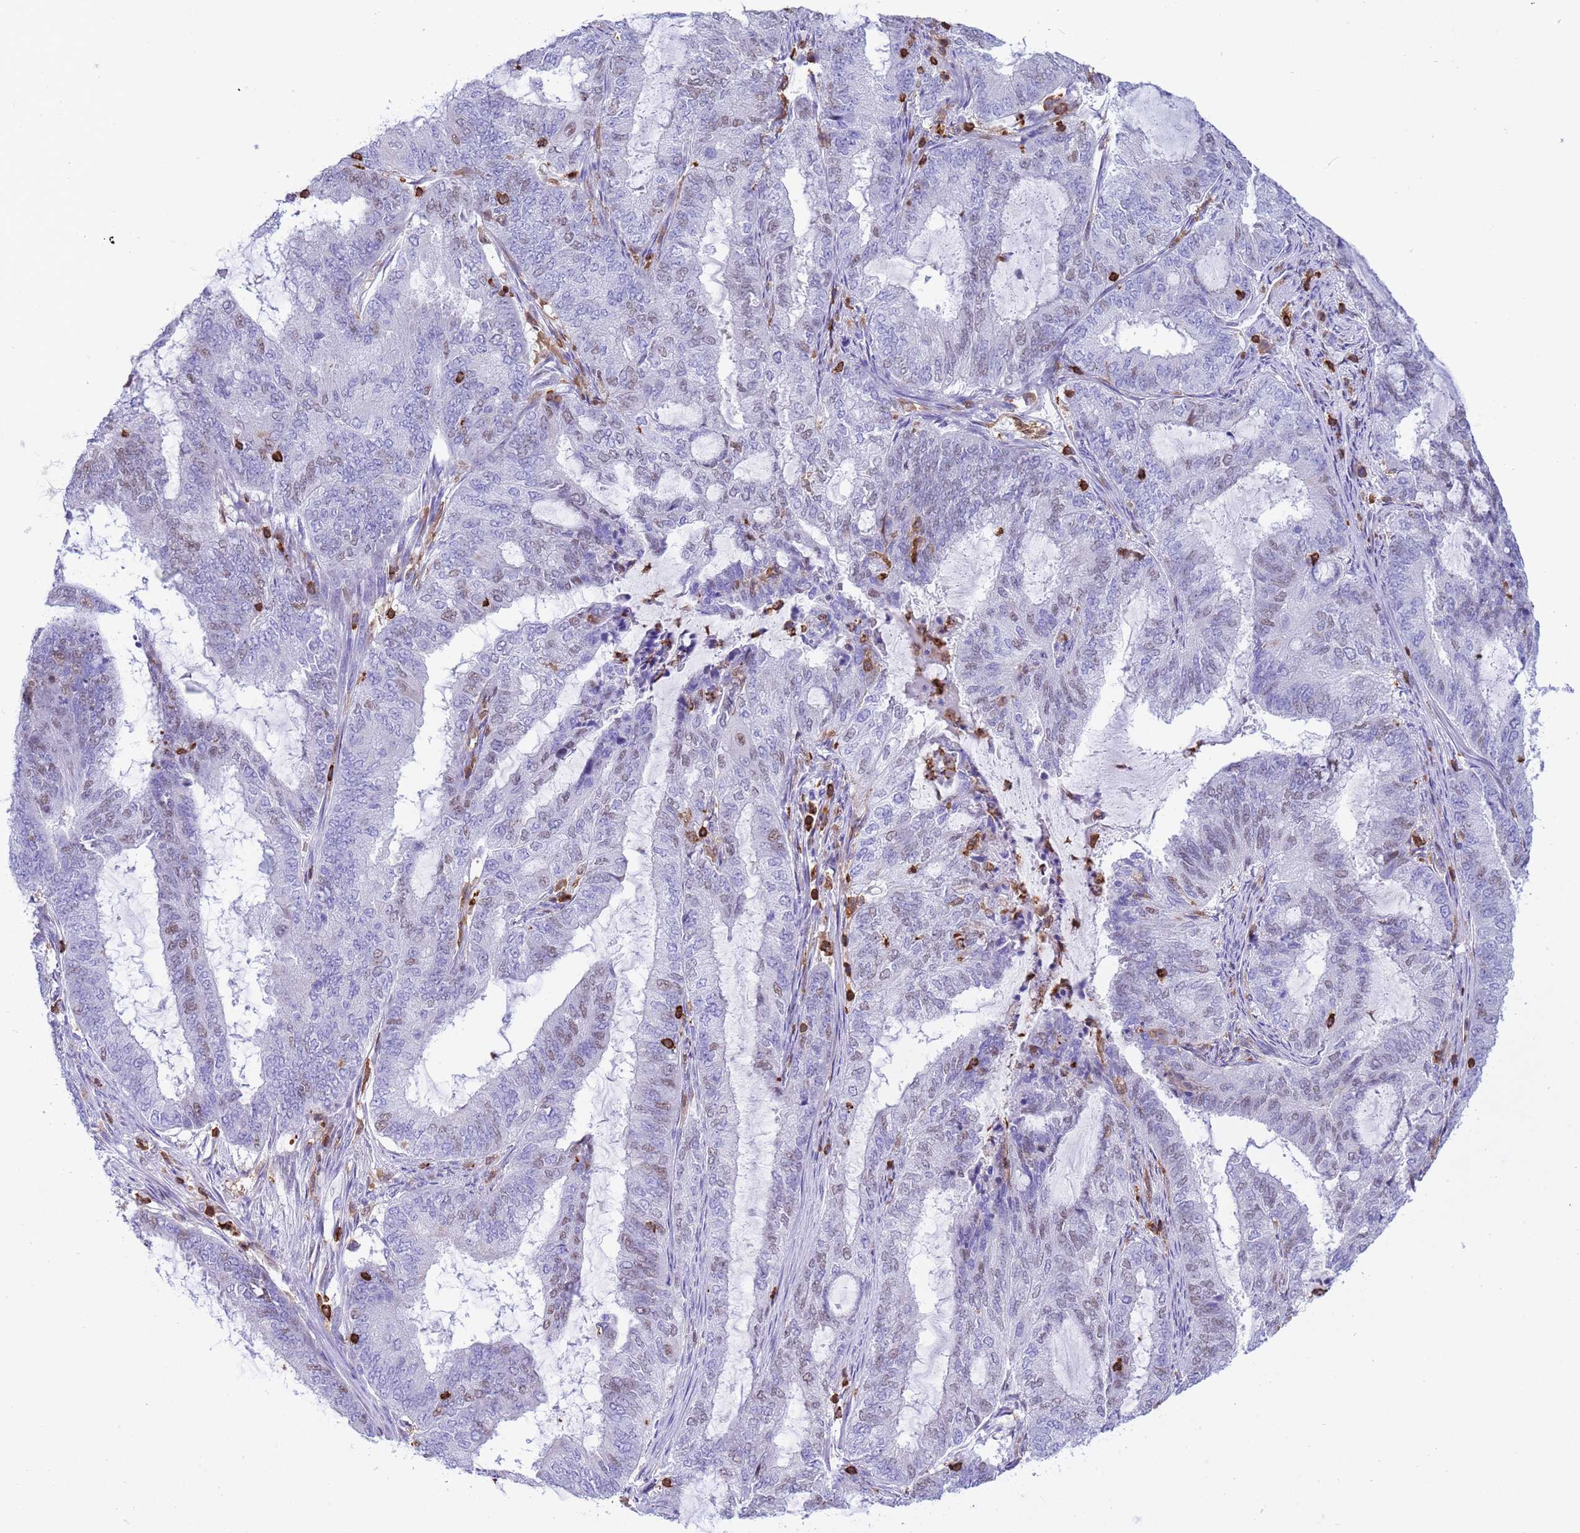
{"staining": {"intensity": "weak", "quantity": "<25%", "location": "nuclear"}, "tissue": "endometrial cancer", "cell_type": "Tumor cells", "image_type": "cancer", "snomed": [{"axis": "morphology", "description": "Adenocarcinoma, NOS"}, {"axis": "topography", "description": "Endometrium"}], "caption": "Image shows no protein expression in tumor cells of endometrial cancer (adenocarcinoma) tissue.", "gene": "IRF5", "patient": {"sex": "female", "age": 51}}